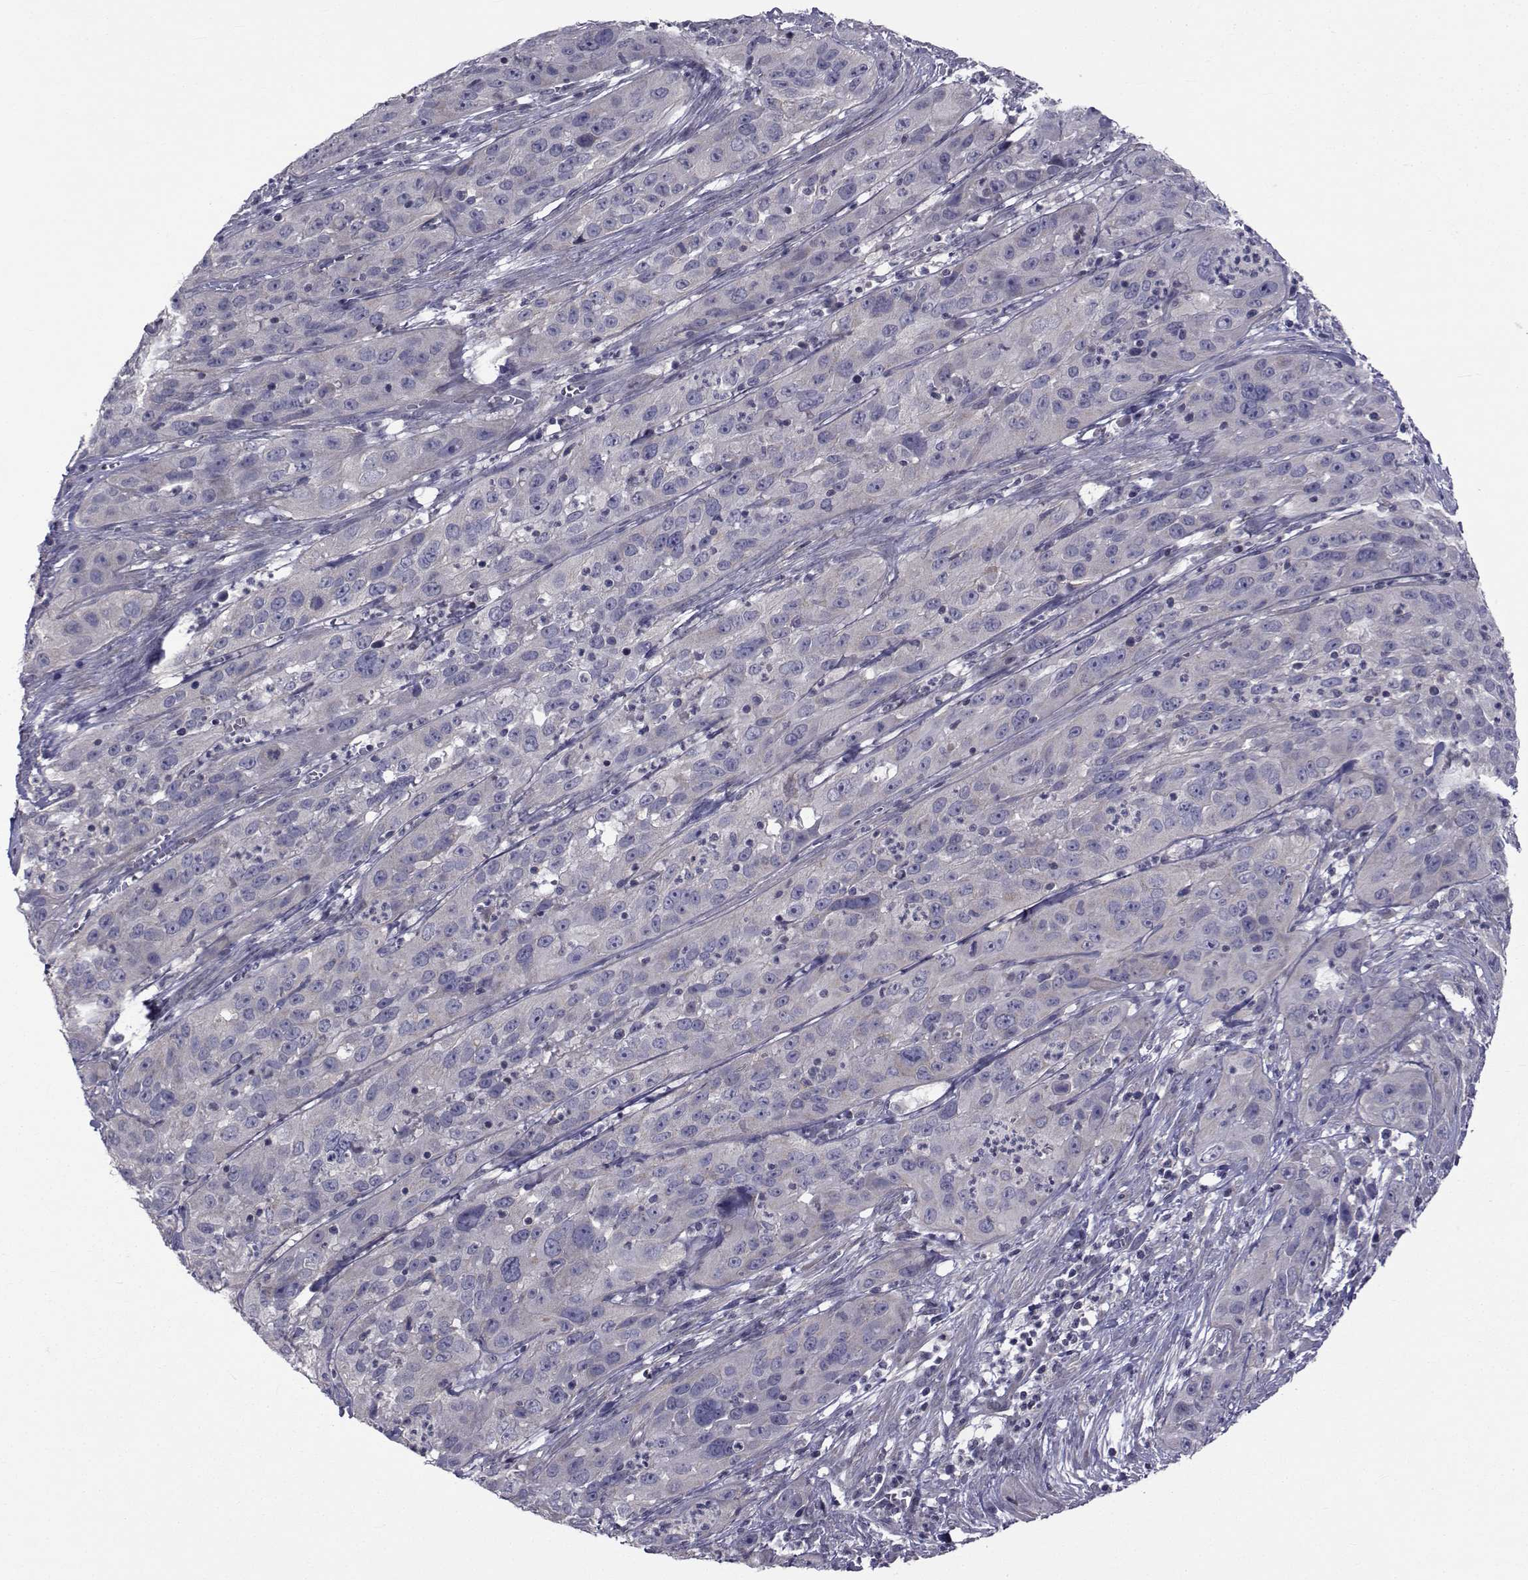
{"staining": {"intensity": "negative", "quantity": "none", "location": "none"}, "tissue": "cervical cancer", "cell_type": "Tumor cells", "image_type": "cancer", "snomed": [{"axis": "morphology", "description": "Squamous cell carcinoma, NOS"}, {"axis": "topography", "description": "Cervix"}], "caption": "Protein analysis of squamous cell carcinoma (cervical) shows no significant staining in tumor cells.", "gene": "CFAP74", "patient": {"sex": "female", "age": 32}}